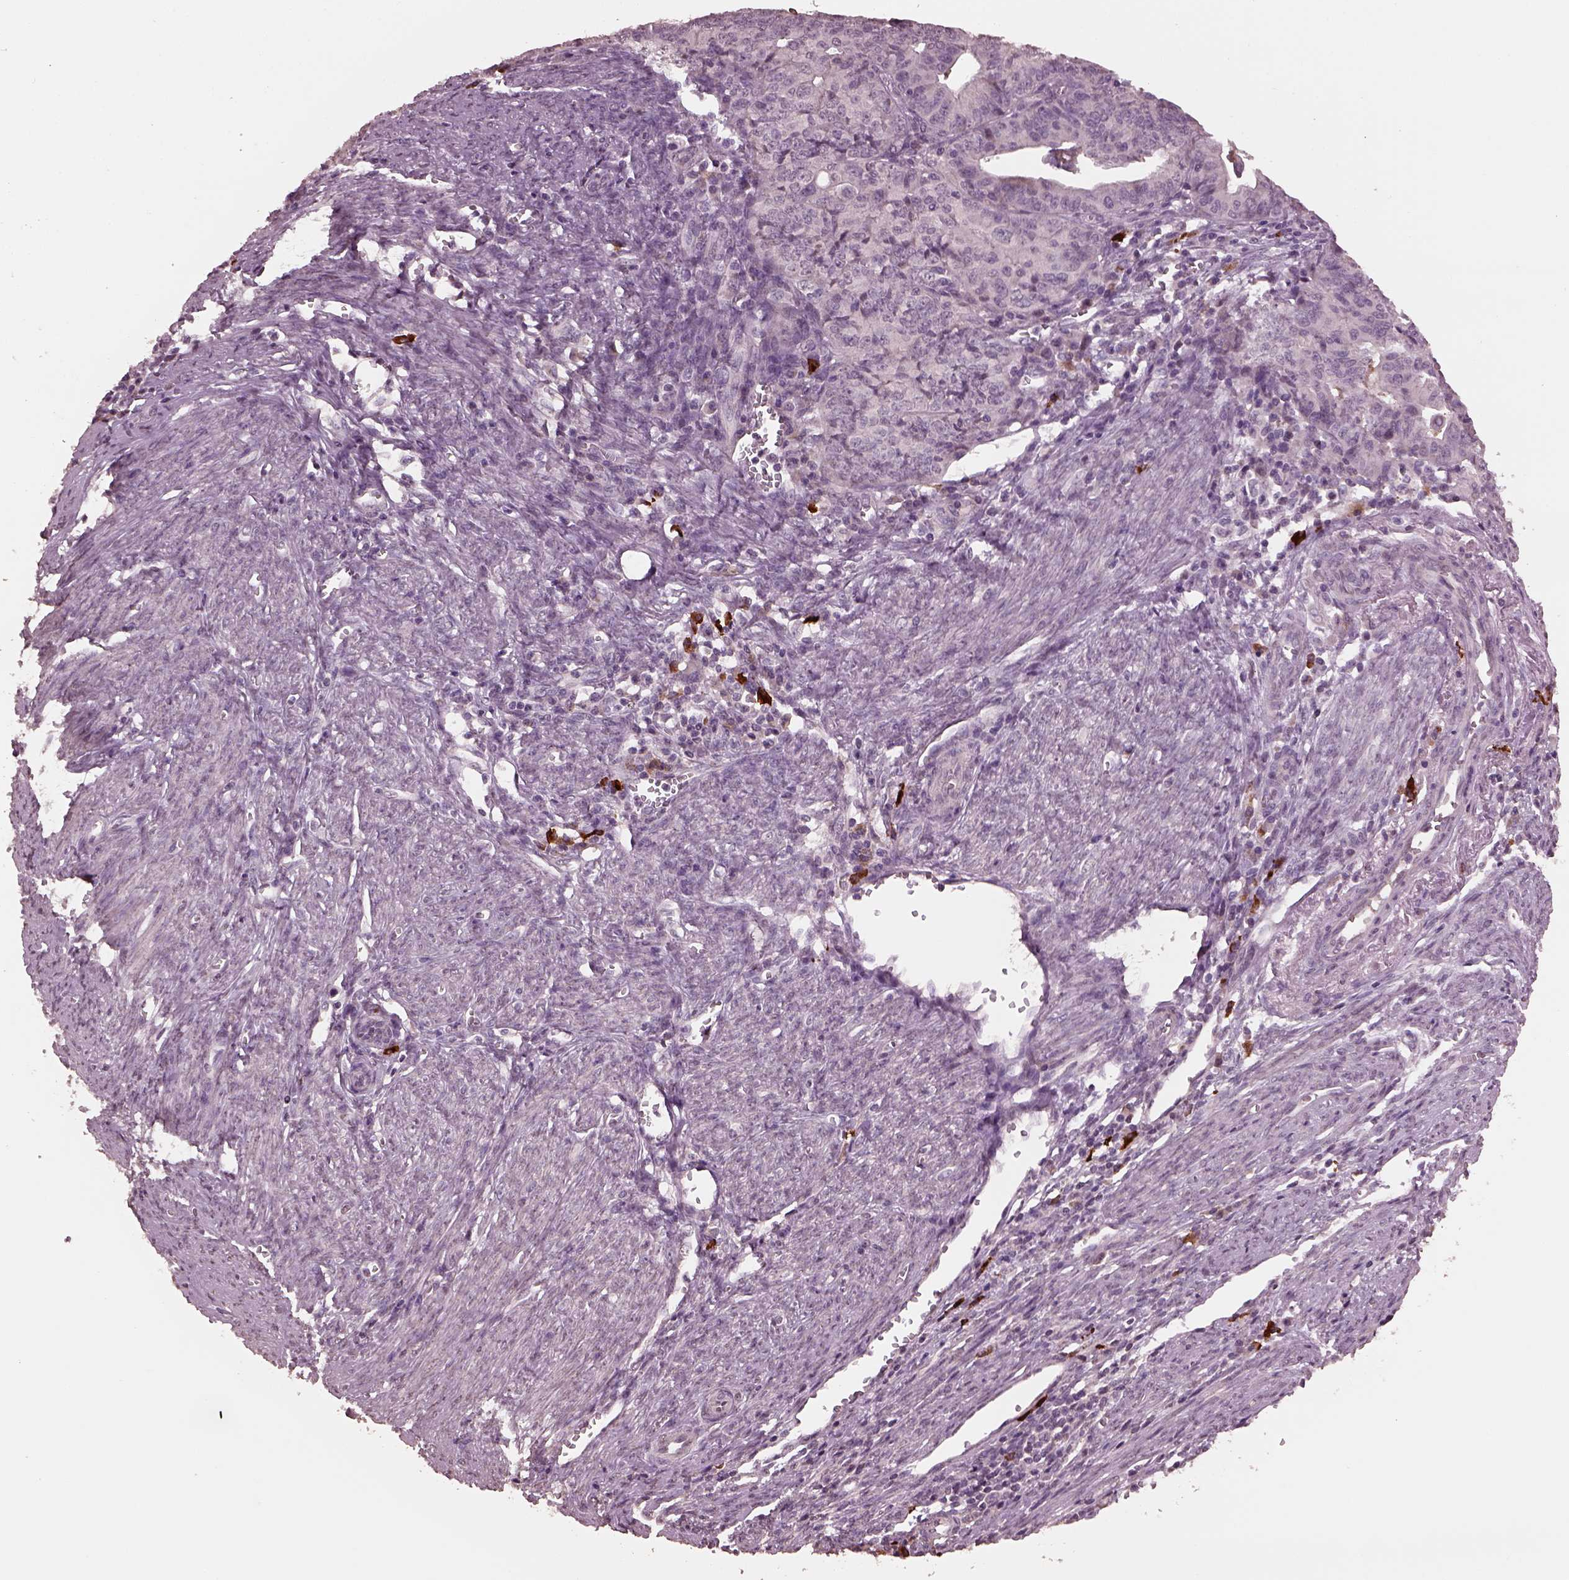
{"staining": {"intensity": "negative", "quantity": "none", "location": "none"}, "tissue": "endometrial cancer", "cell_type": "Tumor cells", "image_type": "cancer", "snomed": [{"axis": "morphology", "description": "Adenocarcinoma, NOS"}, {"axis": "topography", "description": "Endometrium"}], "caption": "Immunohistochemistry photomicrograph of human endometrial cancer (adenocarcinoma) stained for a protein (brown), which shows no positivity in tumor cells.", "gene": "IL18RAP", "patient": {"sex": "female", "age": 65}}